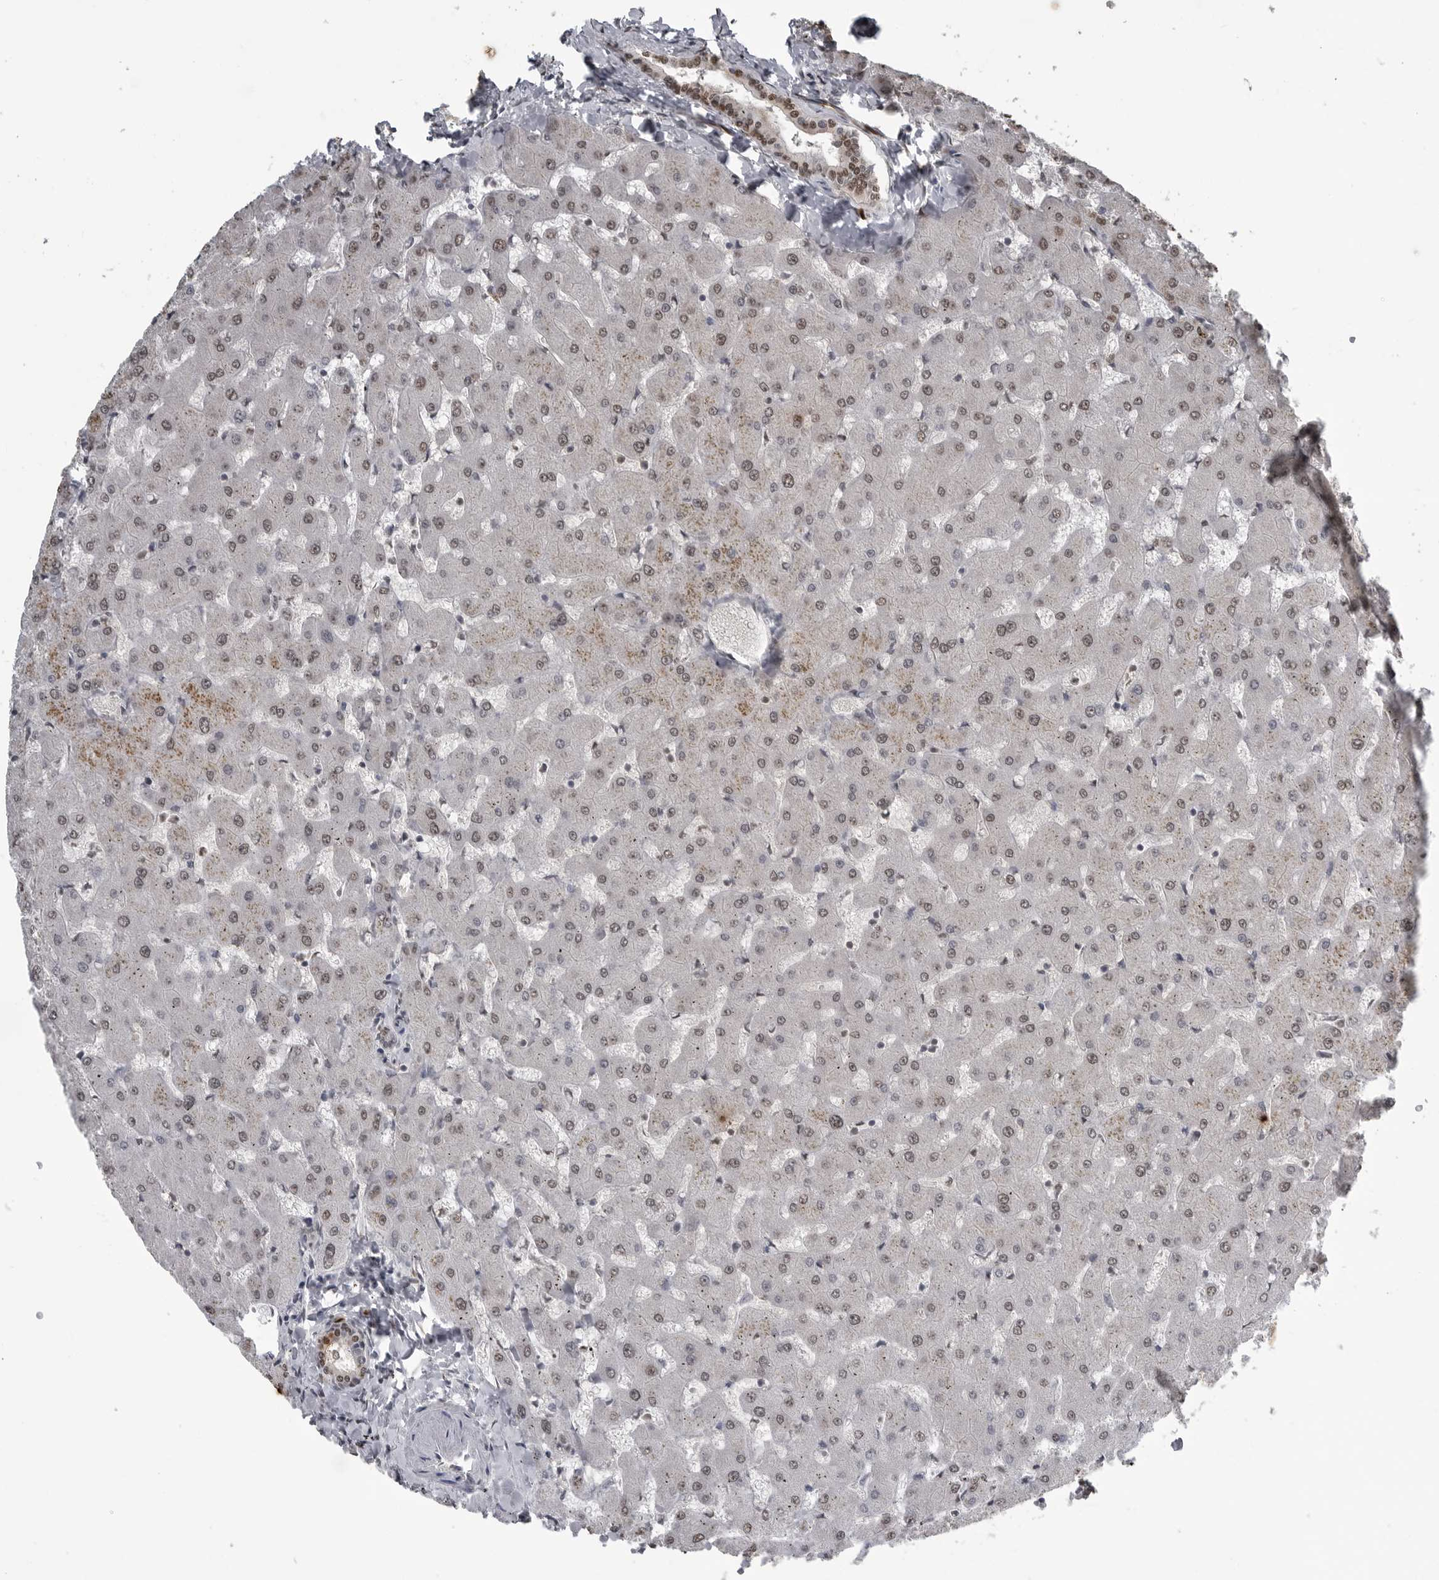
{"staining": {"intensity": "moderate", "quantity": ">75%", "location": "nuclear"}, "tissue": "liver", "cell_type": "Cholangiocytes", "image_type": "normal", "snomed": [{"axis": "morphology", "description": "Normal tissue, NOS"}, {"axis": "topography", "description": "Liver"}], "caption": "Protein expression analysis of normal liver shows moderate nuclear expression in approximately >75% of cholangiocytes. The staining was performed using DAB, with brown indicating positive protein expression. Nuclei are stained blue with hematoxylin.", "gene": "SMAD2", "patient": {"sex": "female", "age": 63}}